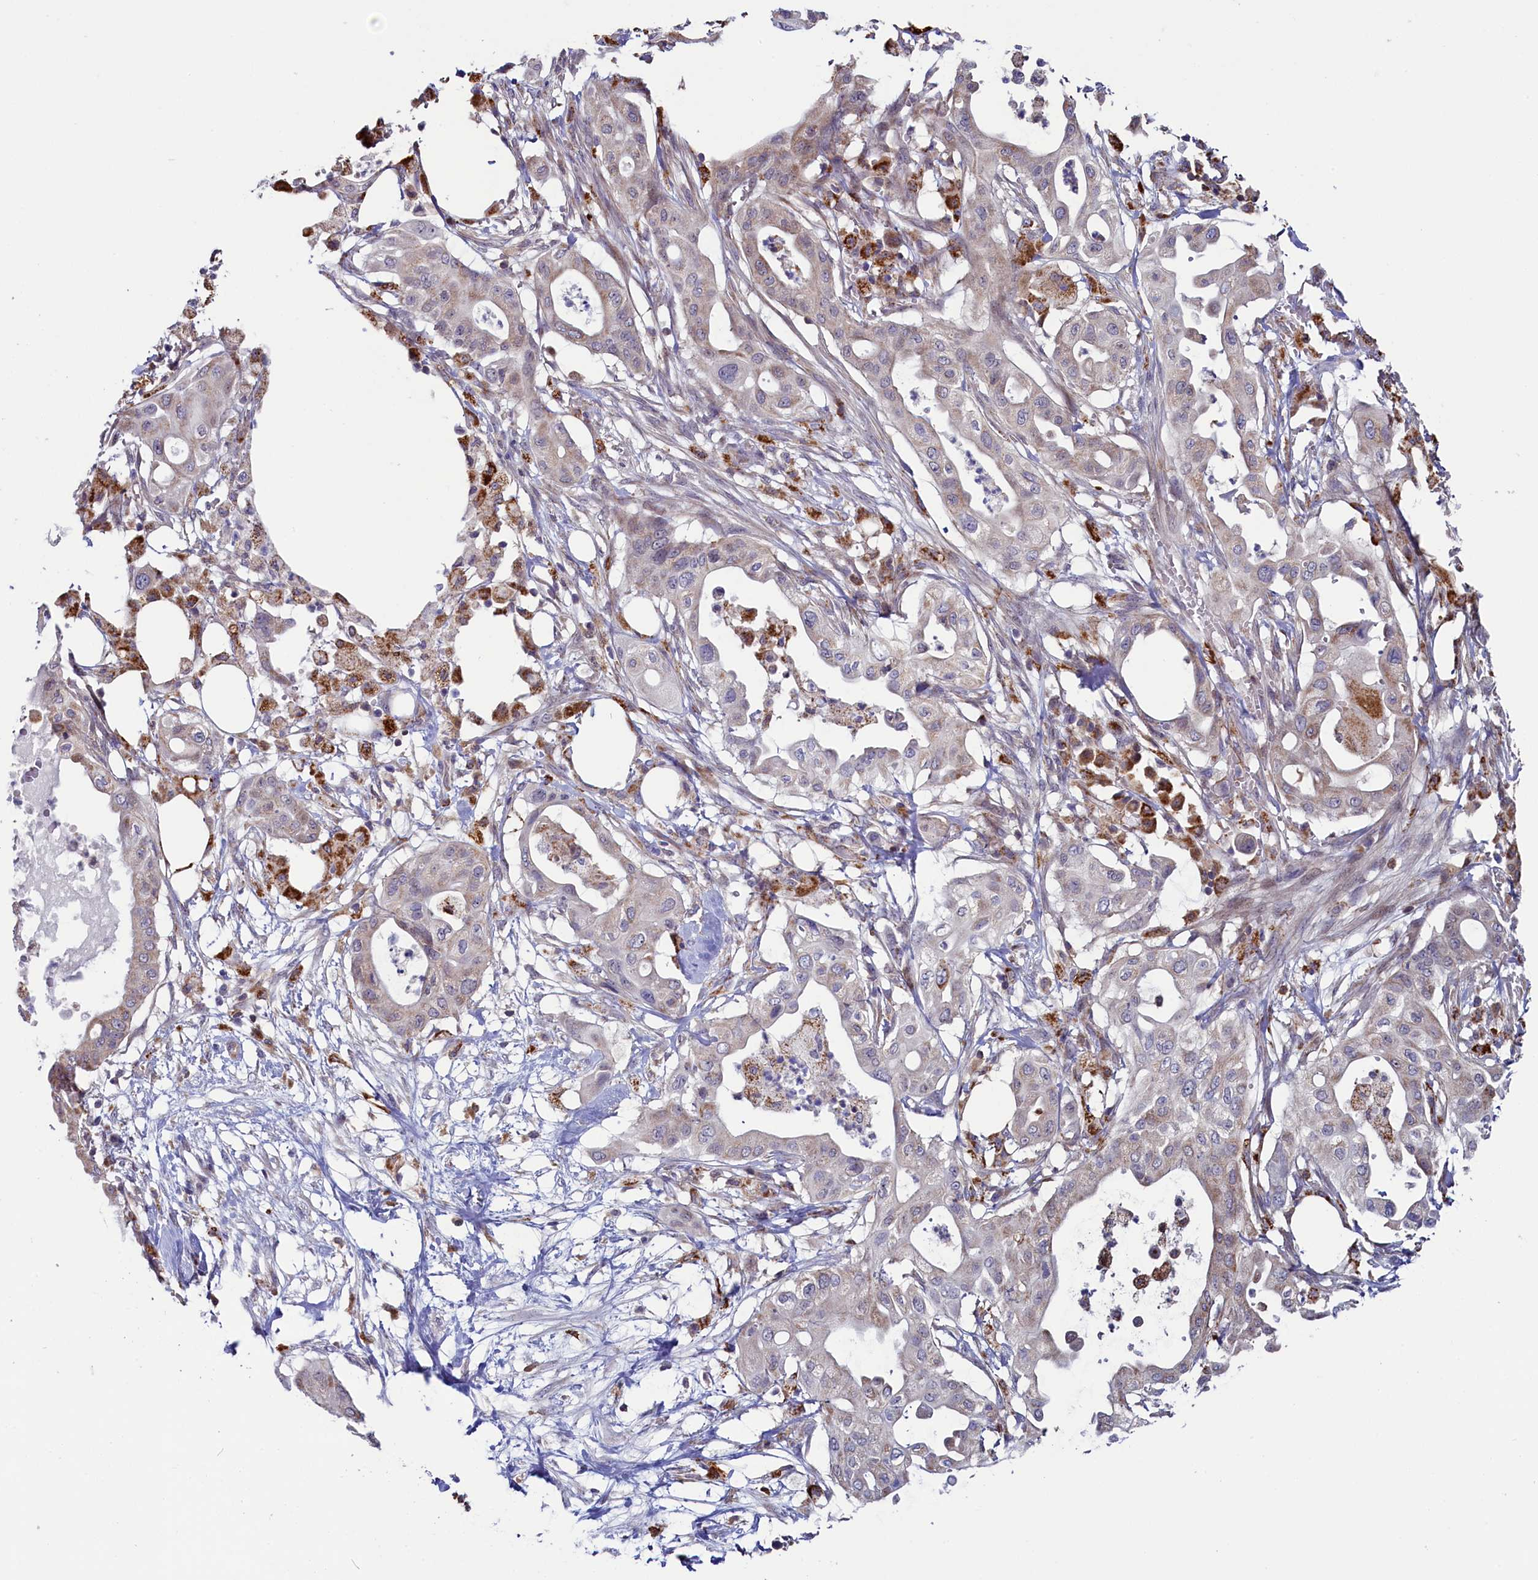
{"staining": {"intensity": "negative", "quantity": "none", "location": "none"}, "tissue": "pancreatic cancer", "cell_type": "Tumor cells", "image_type": "cancer", "snomed": [{"axis": "morphology", "description": "Adenocarcinoma, NOS"}, {"axis": "topography", "description": "Pancreas"}], "caption": "Immunohistochemical staining of human pancreatic adenocarcinoma displays no significant expression in tumor cells.", "gene": "CIAPIN1", "patient": {"sex": "male", "age": 68}}